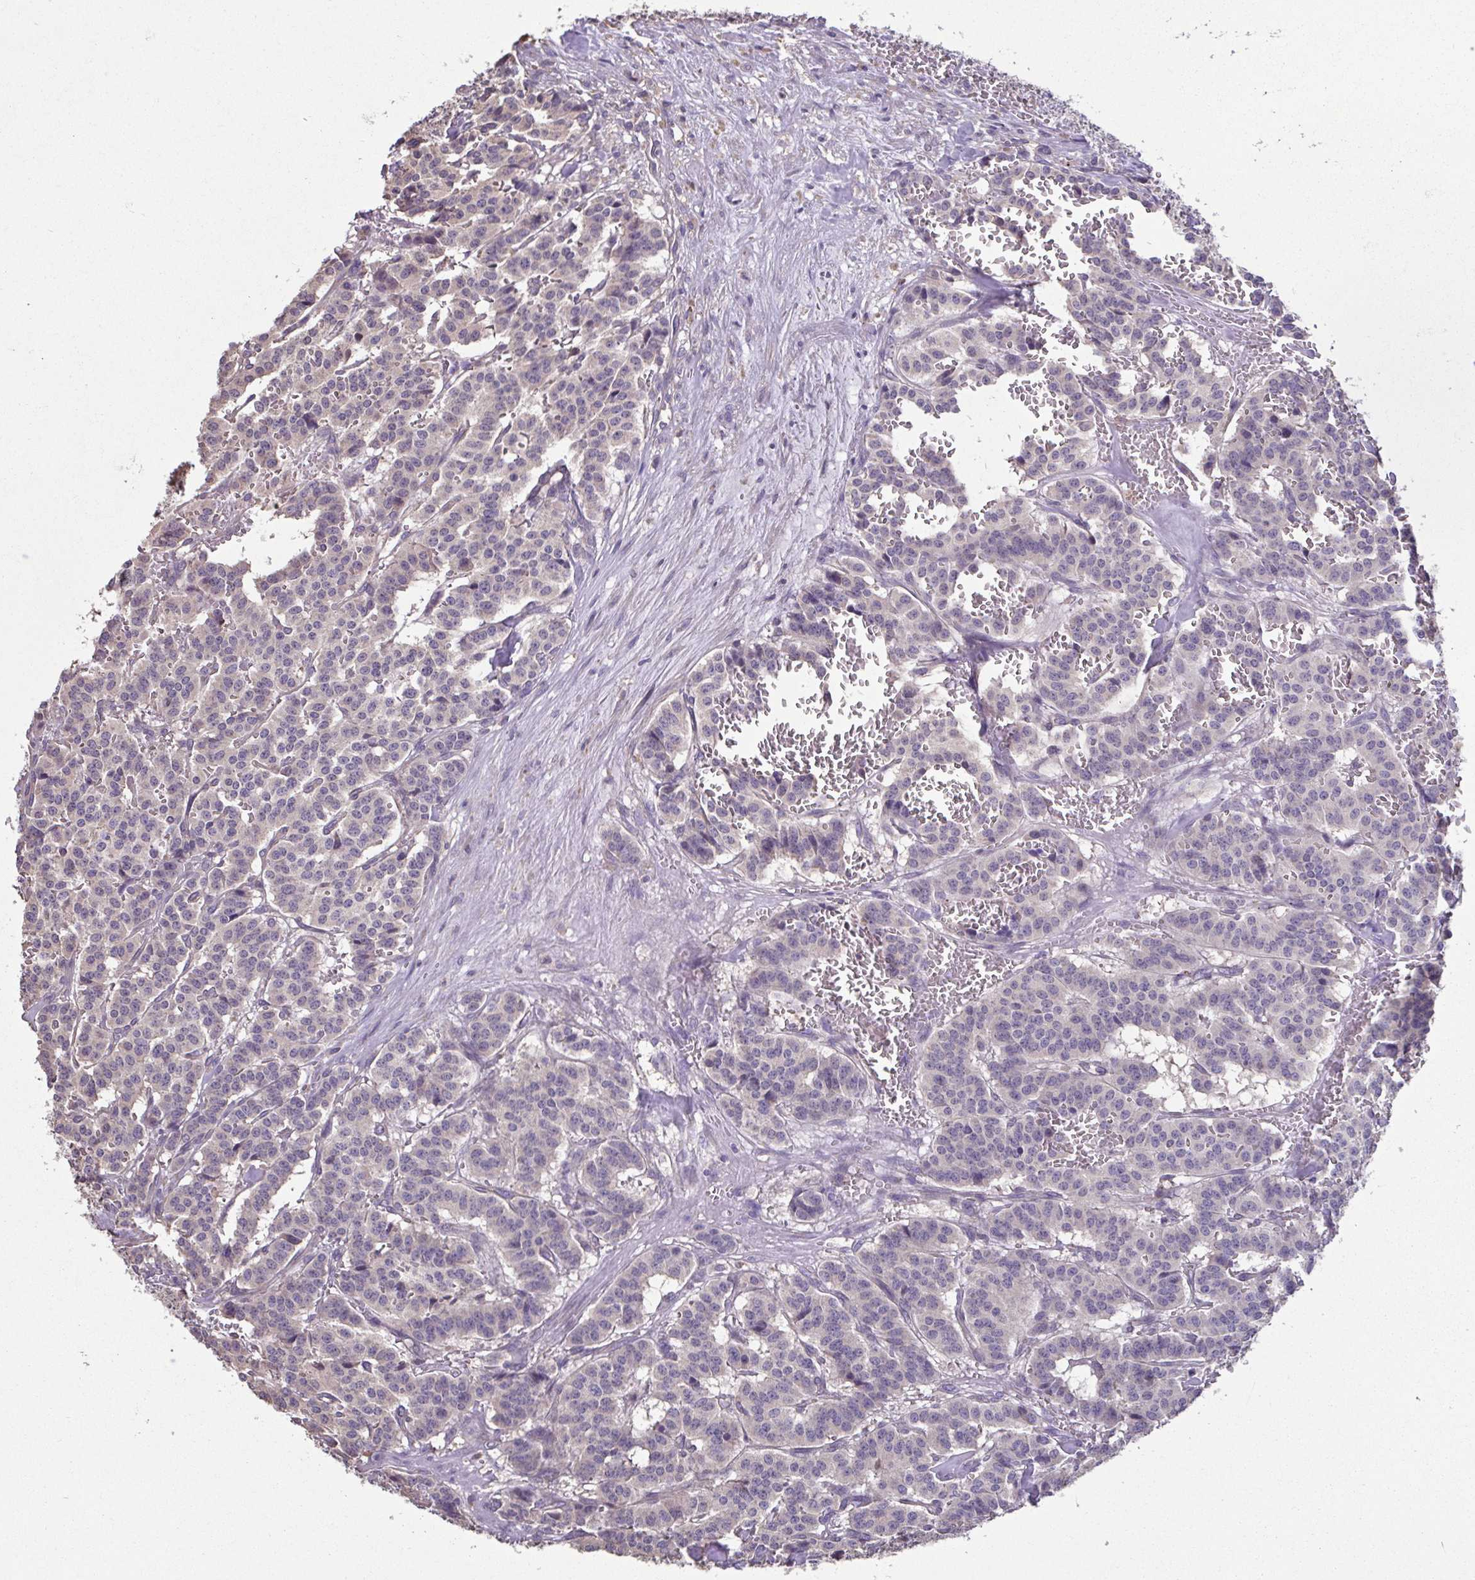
{"staining": {"intensity": "negative", "quantity": "none", "location": "none"}, "tissue": "carcinoid", "cell_type": "Tumor cells", "image_type": "cancer", "snomed": [{"axis": "morphology", "description": "Normal tissue, NOS"}, {"axis": "morphology", "description": "Carcinoid, malignant, NOS"}, {"axis": "topography", "description": "Lung"}], "caption": "A micrograph of human carcinoid (malignant) is negative for staining in tumor cells. Nuclei are stained in blue.", "gene": "ACTRT2", "patient": {"sex": "female", "age": 46}}